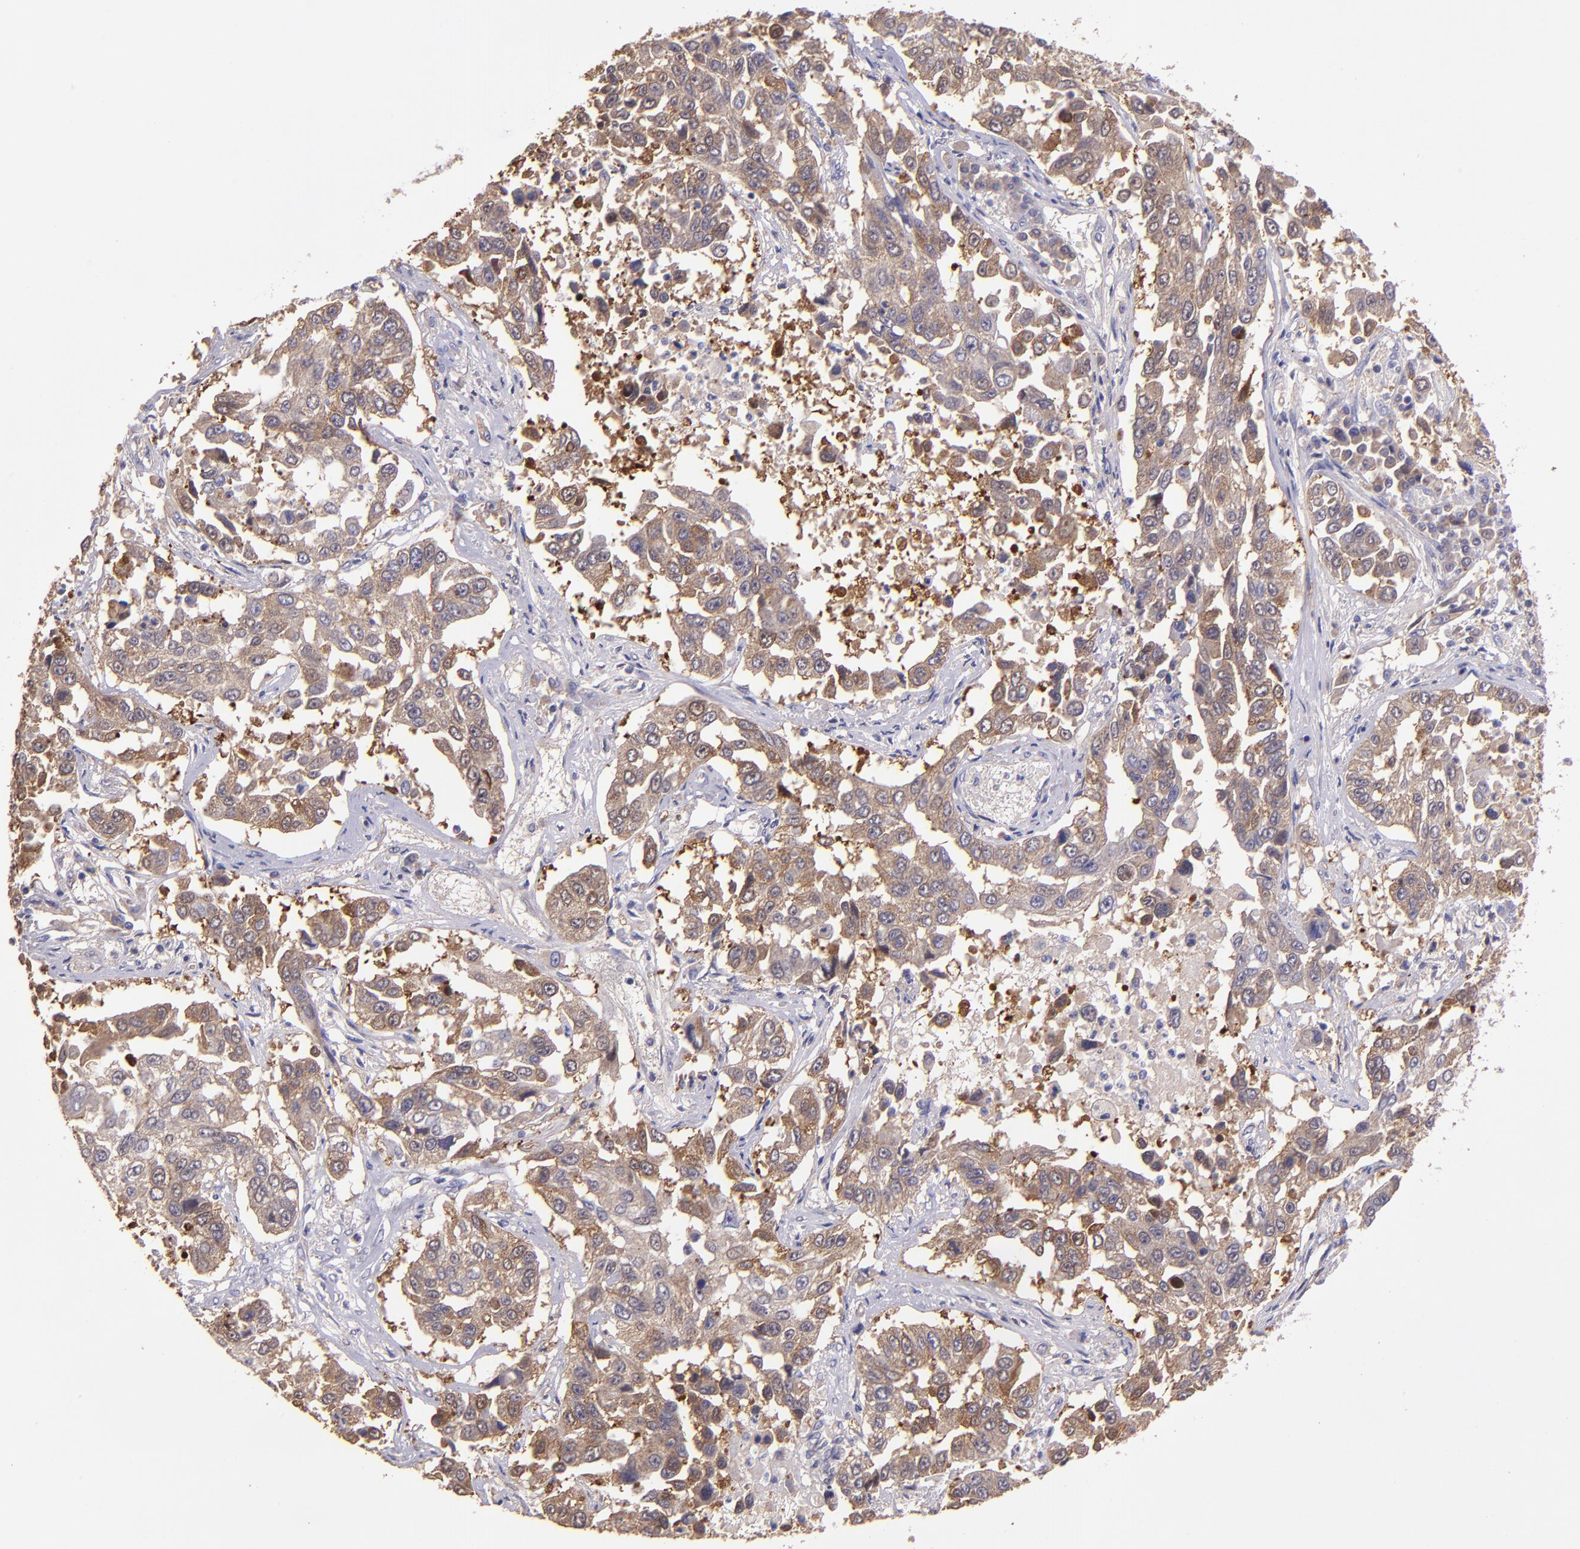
{"staining": {"intensity": "moderate", "quantity": ">75%", "location": "cytoplasmic/membranous"}, "tissue": "lung cancer", "cell_type": "Tumor cells", "image_type": "cancer", "snomed": [{"axis": "morphology", "description": "Squamous cell carcinoma, NOS"}, {"axis": "topography", "description": "Lung"}], "caption": "Protein expression analysis of human squamous cell carcinoma (lung) reveals moderate cytoplasmic/membranous positivity in about >75% of tumor cells.", "gene": "PAPPA", "patient": {"sex": "male", "age": 71}}